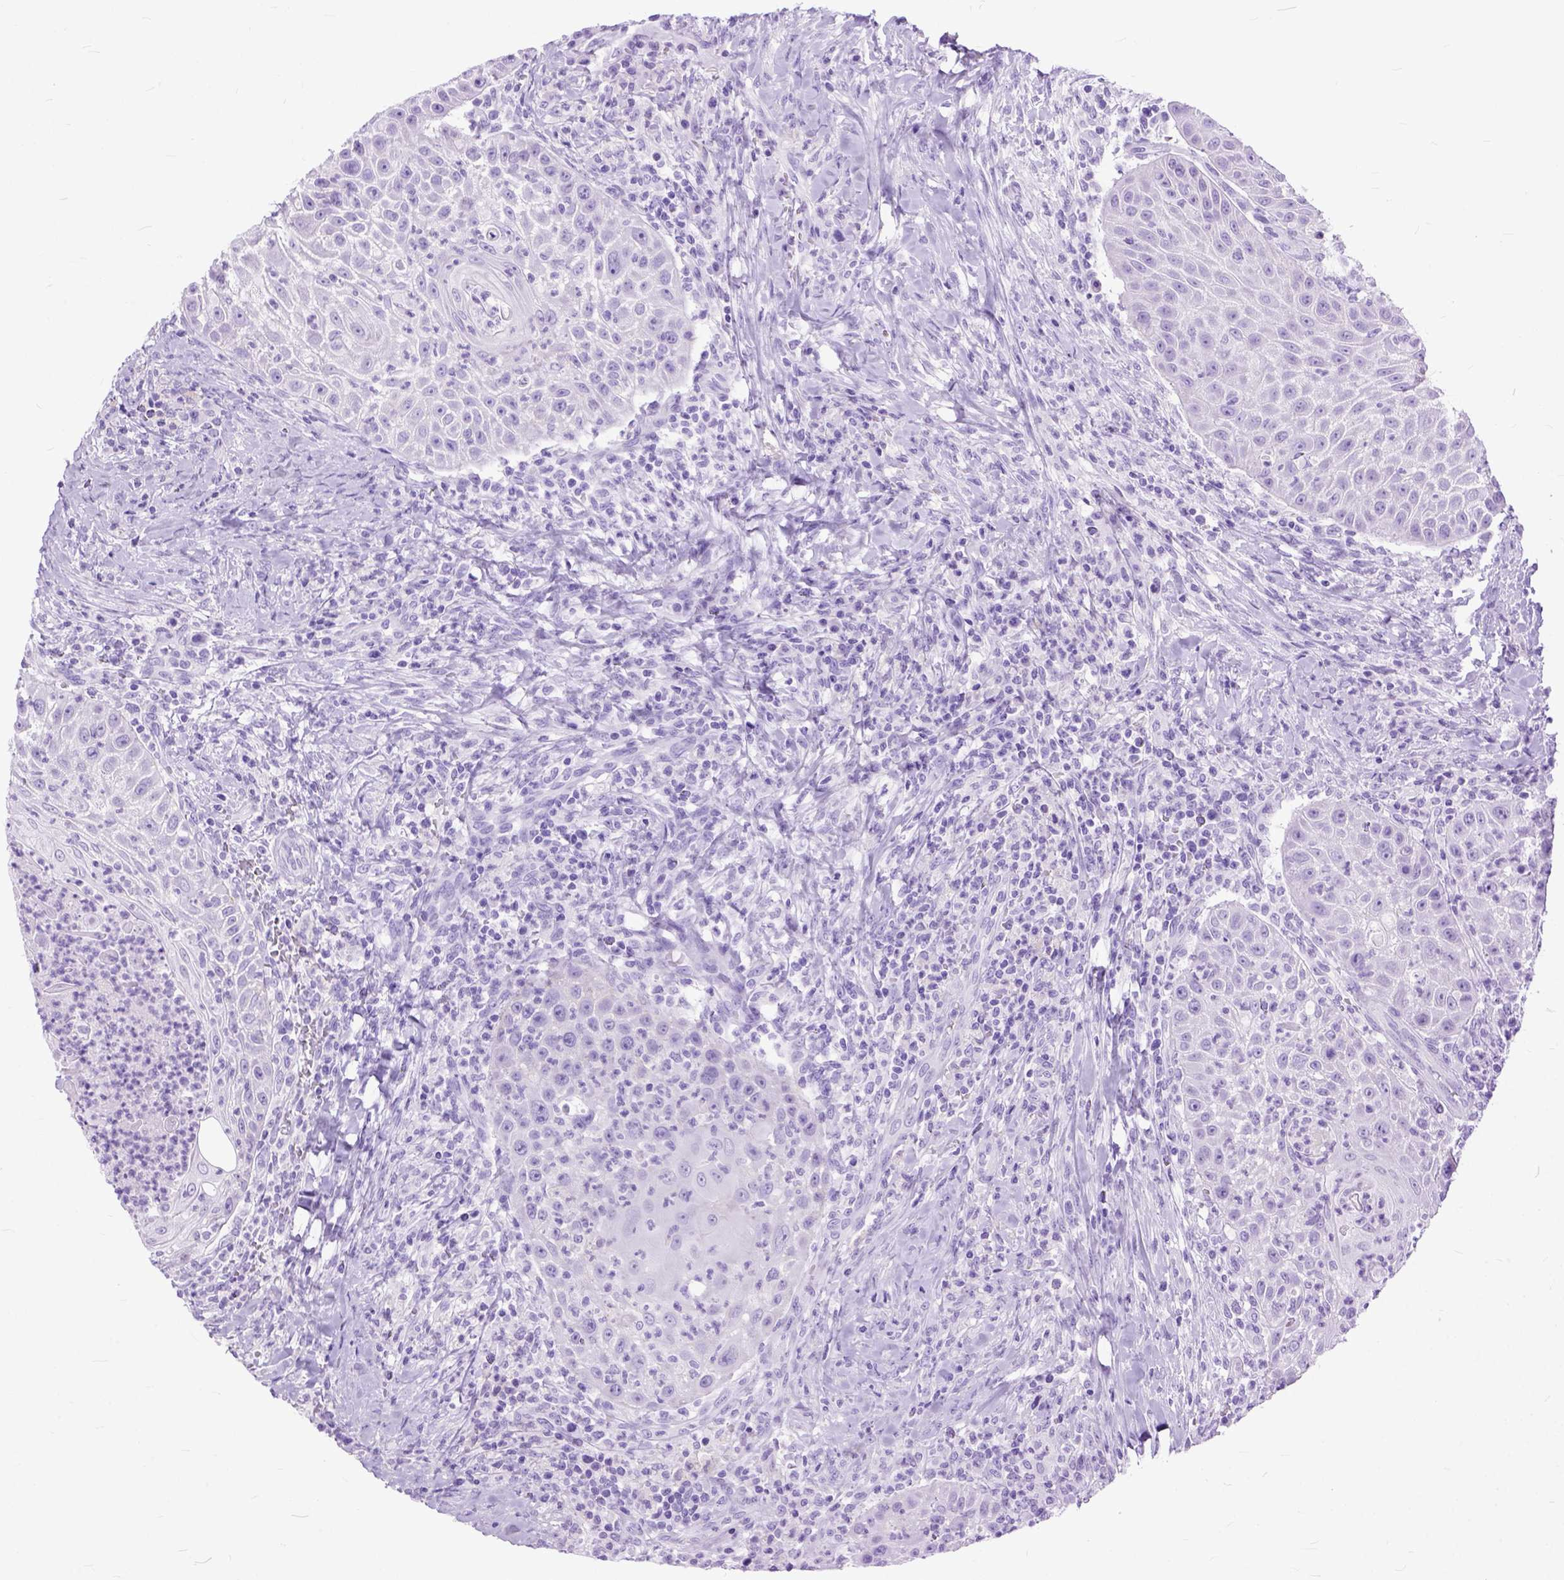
{"staining": {"intensity": "negative", "quantity": "none", "location": "none"}, "tissue": "head and neck cancer", "cell_type": "Tumor cells", "image_type": "cancer", "snomed": [{"axis": "morphology", "description": "Squamous cell carcinoma, NOS"}, {"axis": "topography", "description": "Head-Neck"}], "caption": "Immunohistochemistry (IHC) of head and neck cancer reveals no positivity in tumor cells. (Stains: DAB immunohistochemistry with hematoxylin counter stain, Microscopy: brightfield microscopy at high magnification).", "gene": "GNGT1", "patient": {"sex": "male", "age": 69}}